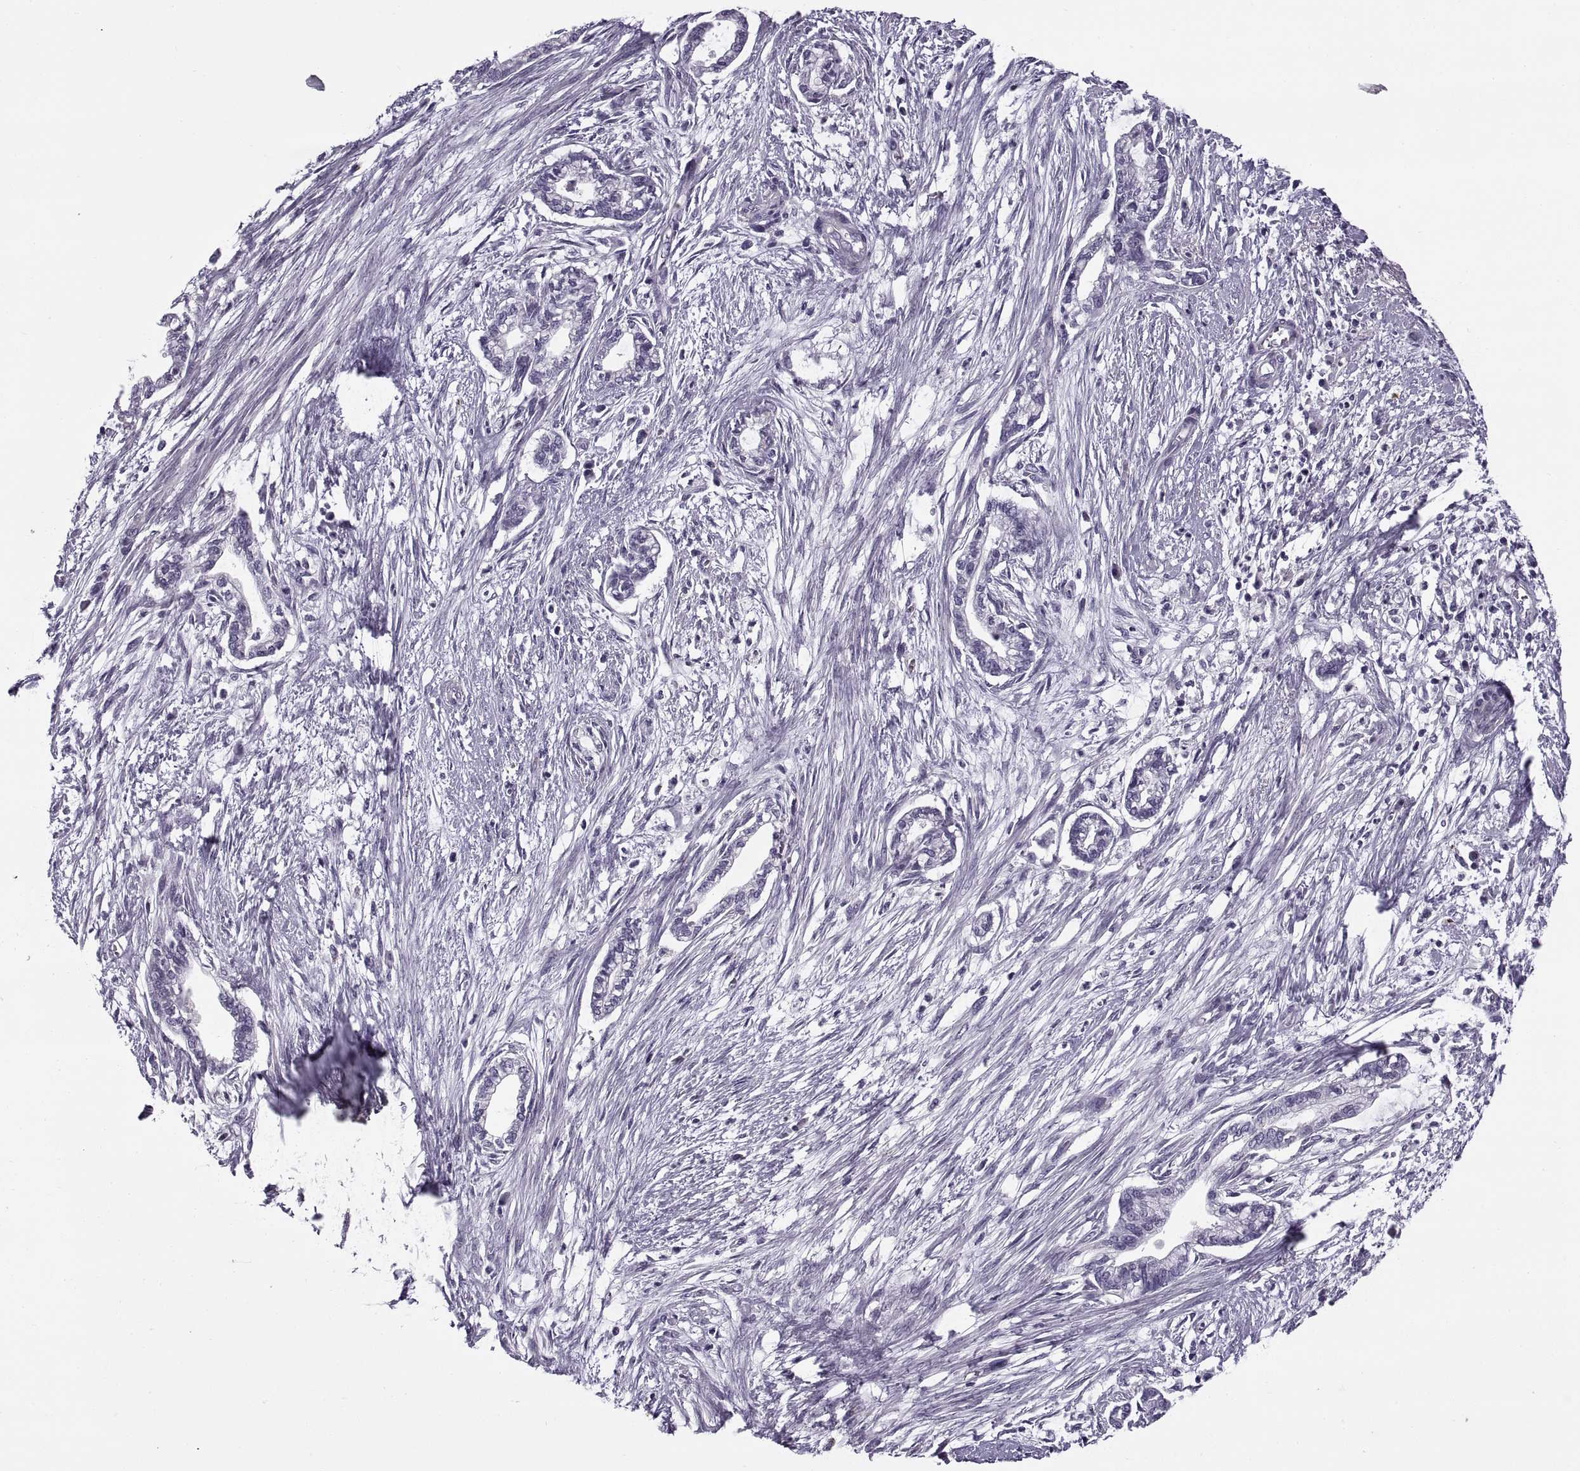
{"staining": {"intensity": "negative", "quantity": "none", "location": "none"}, "tissue": "cervical cancer", "cell_type": "Tumor cells", "image_type": "cancer", "snomed": [{"axis": "morphology", "description": "Adenocarcinoma, NOS"}, {"axis": "topography", "description": "Cervix"}], "caption": "Protein analysis of cervical cancer exhibits no significant positivity in tumor cells. (DAB IHC with hematoxylin counter stain).", "gene": "CALCR", "patient": {"sex": "female", "age": 62}}